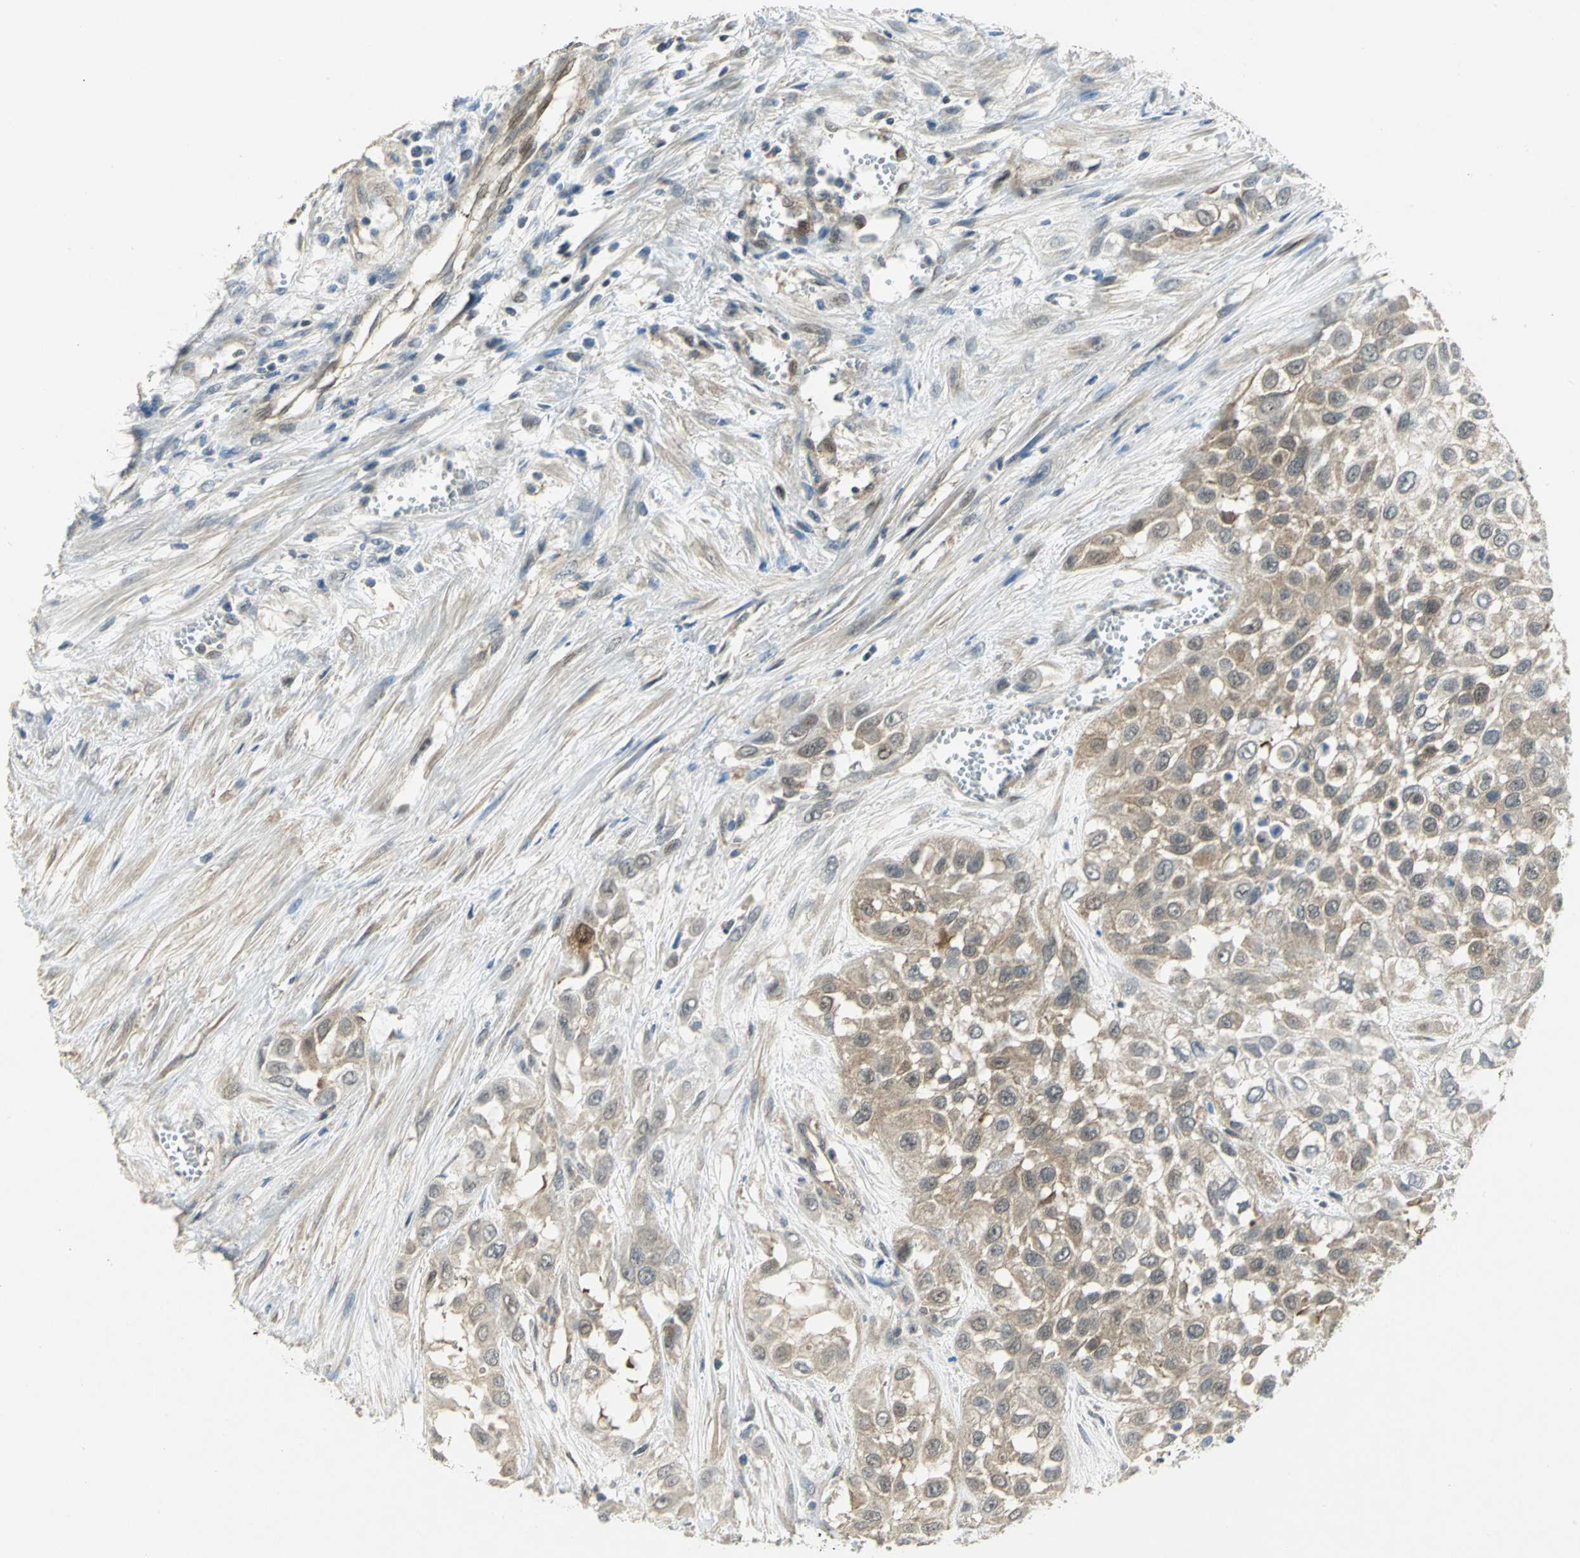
{"staining": {"intensity": "weak", "quantity": ">75%", "location": "cytoplasmic/membranous"}, "tissue": "urothelial cancer", "cell_type": "Tumor cells", "image_type": "cancer", "snomed": [{"axis": "morphology", "description": "Urothelial carcinoma, High grade"}, {"axis": "topography", "description": "Urinary bladder"}], "caption": "This image demonstrates IHC staining of urothelial cancer, with low weak cytoplasmic/membranous staining in approximately >75% of tumor cells.", "gene": "PPIA", "patient": {"sex": "male", "age": 57}}